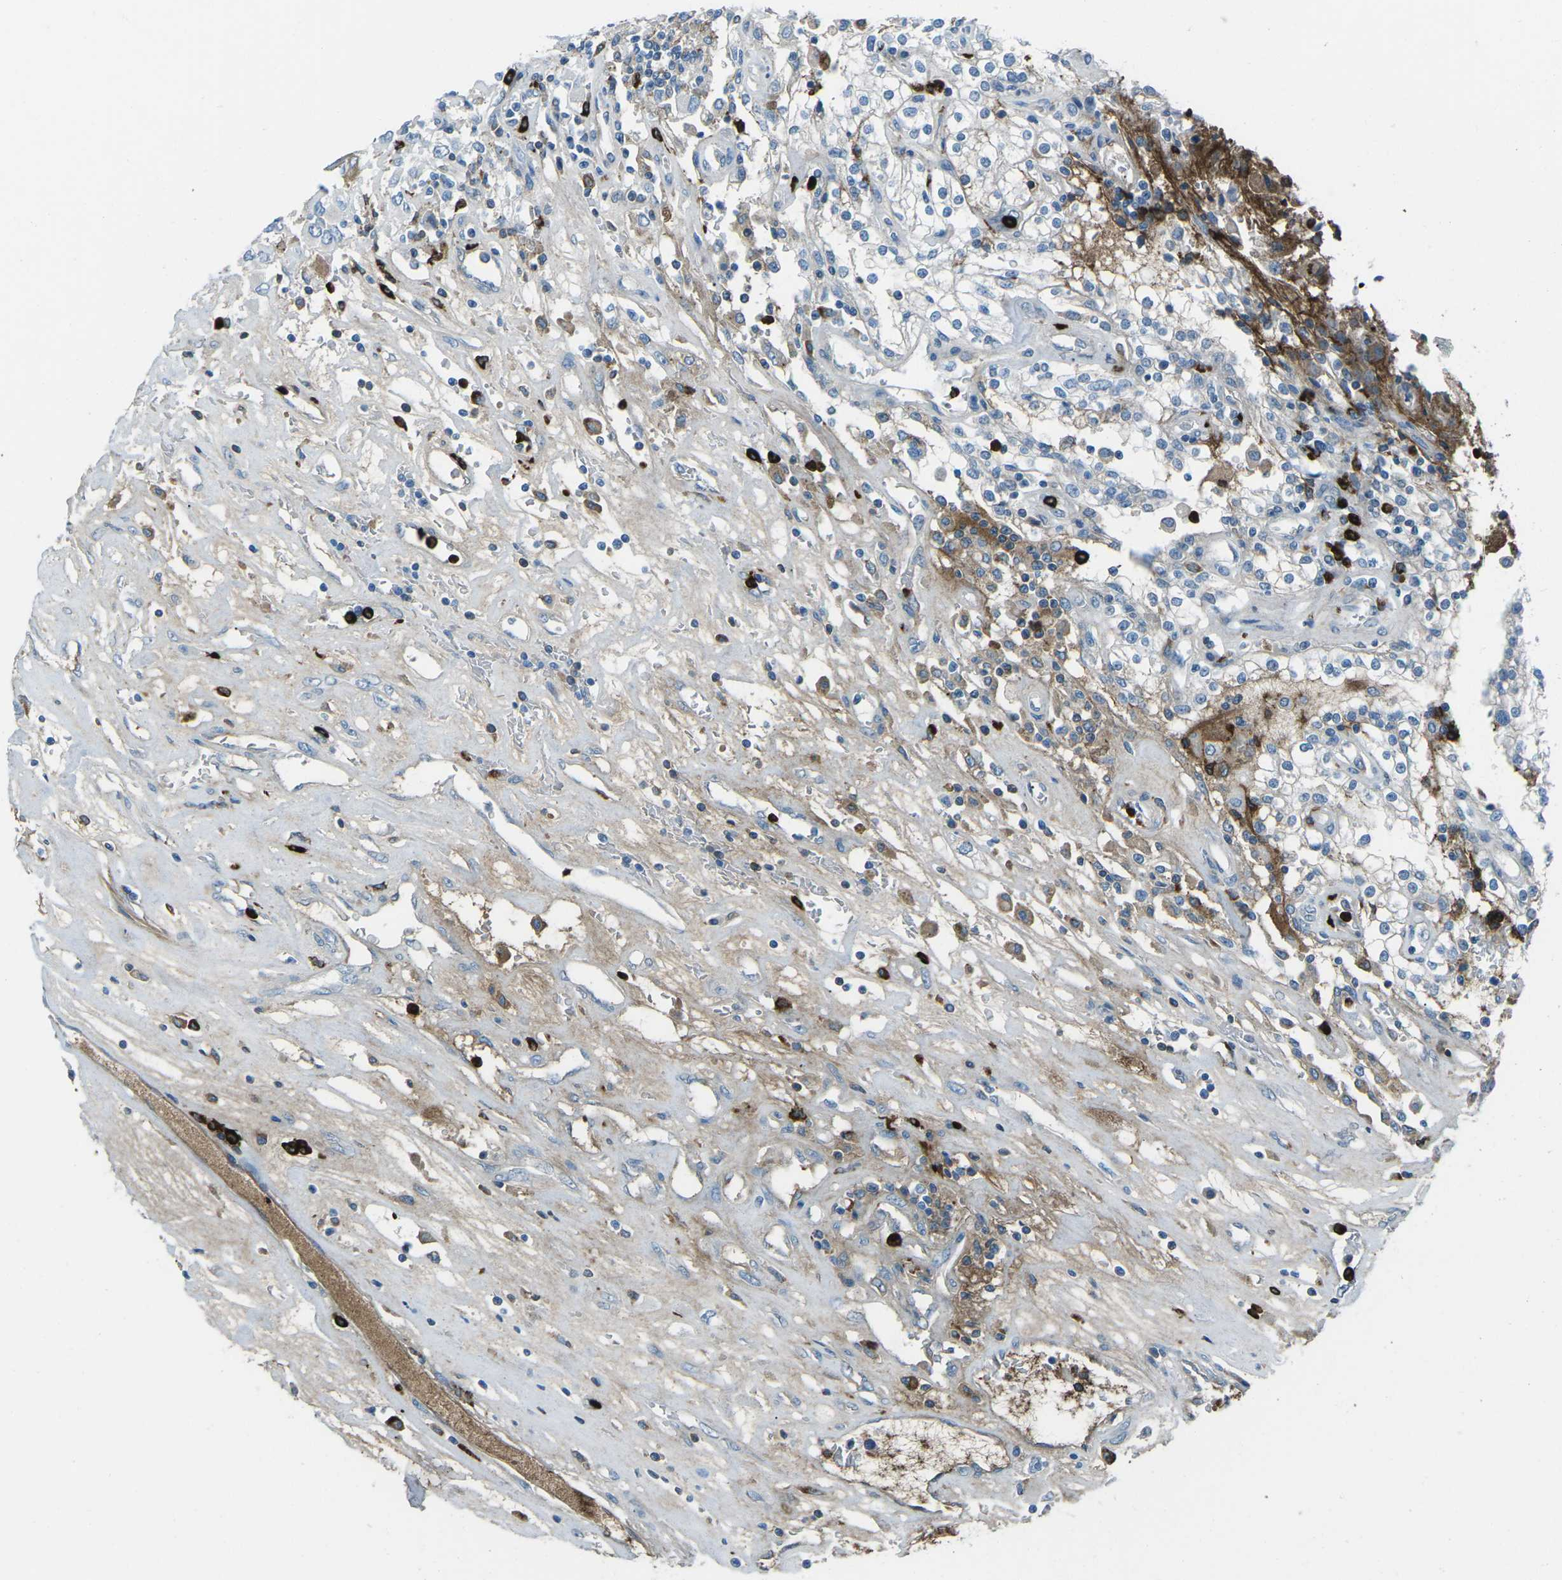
{"staining": {"intensity": "negative", "quantity": "none", "location": "none"}, "tissue": "renal cancer", "cell_type": "Tumor cells", "image_type": "cancer", "snomed": [{"axis": "morphology", "description": "Adenocarcinoma, NOS"}, {"axis": "topography", "description": "Kidney"}], "caption": "Immunohistochemistry micrograph of renal cancer stained for a protein (brown), which exhibits no staining in tumor cells.", "gene": "FCN1", "patient": {"sex": "female", "age": 52}}